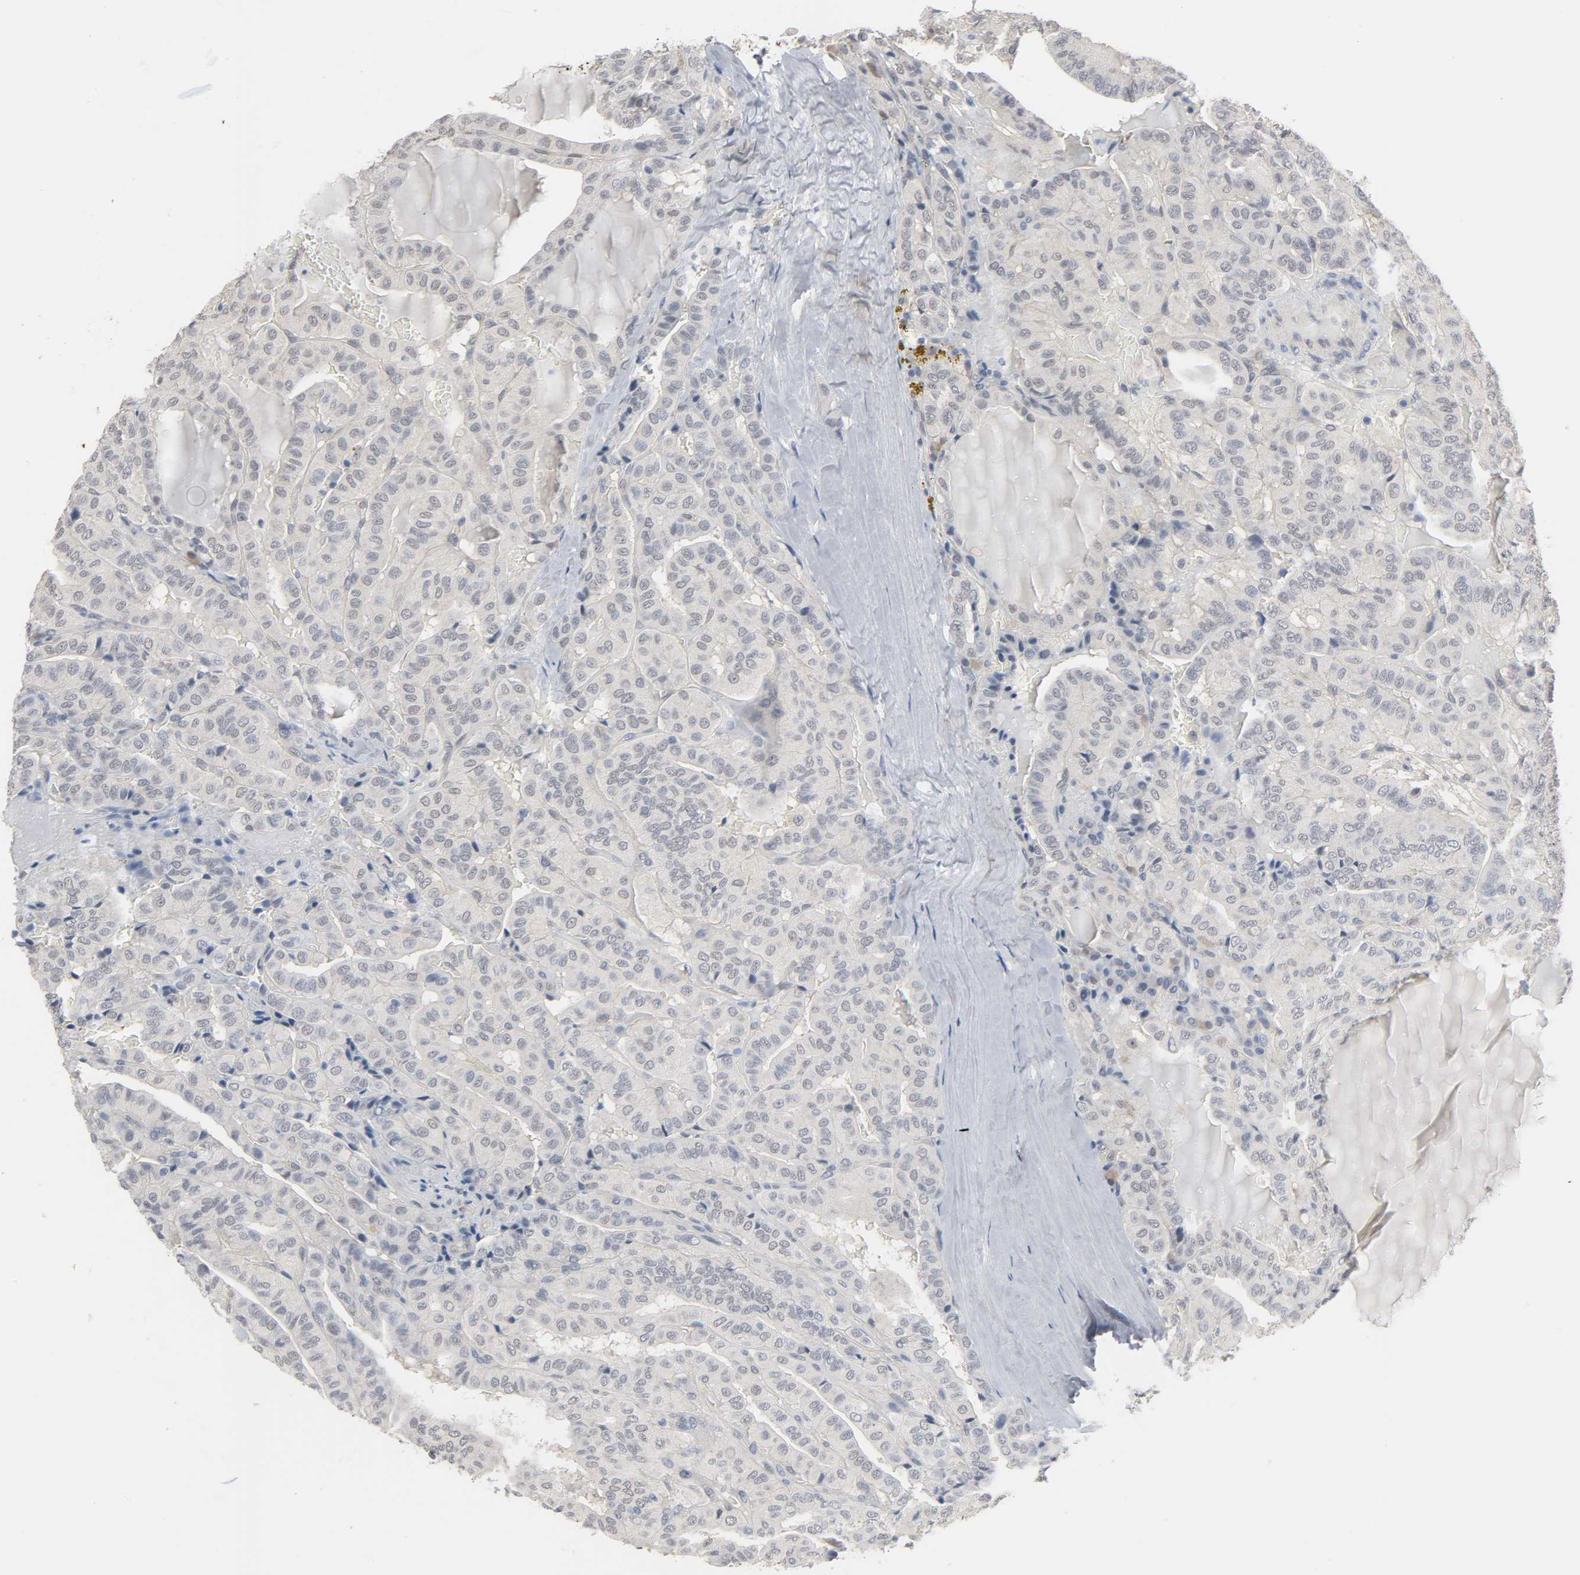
{"staining": {"intensity": "negative", "quantity": "none", "location": "none"}, "tissue": "thyroid cancer", "cell_type": "Tumor cells", "image_type": "cancer", "snomed": [{"axis": "morphology", "description": "Papillary adenocarcinoma, NOS"}, {"axis": "topography", "description": "Thyroid gland"}], "caption": "The immunohistochemistry (IHC) micrograph has no significant positivity in tumor cells of thyroid cancer tissue.", "gene": "ACSS2", "patient": {"sex": "male", "age": 77}}